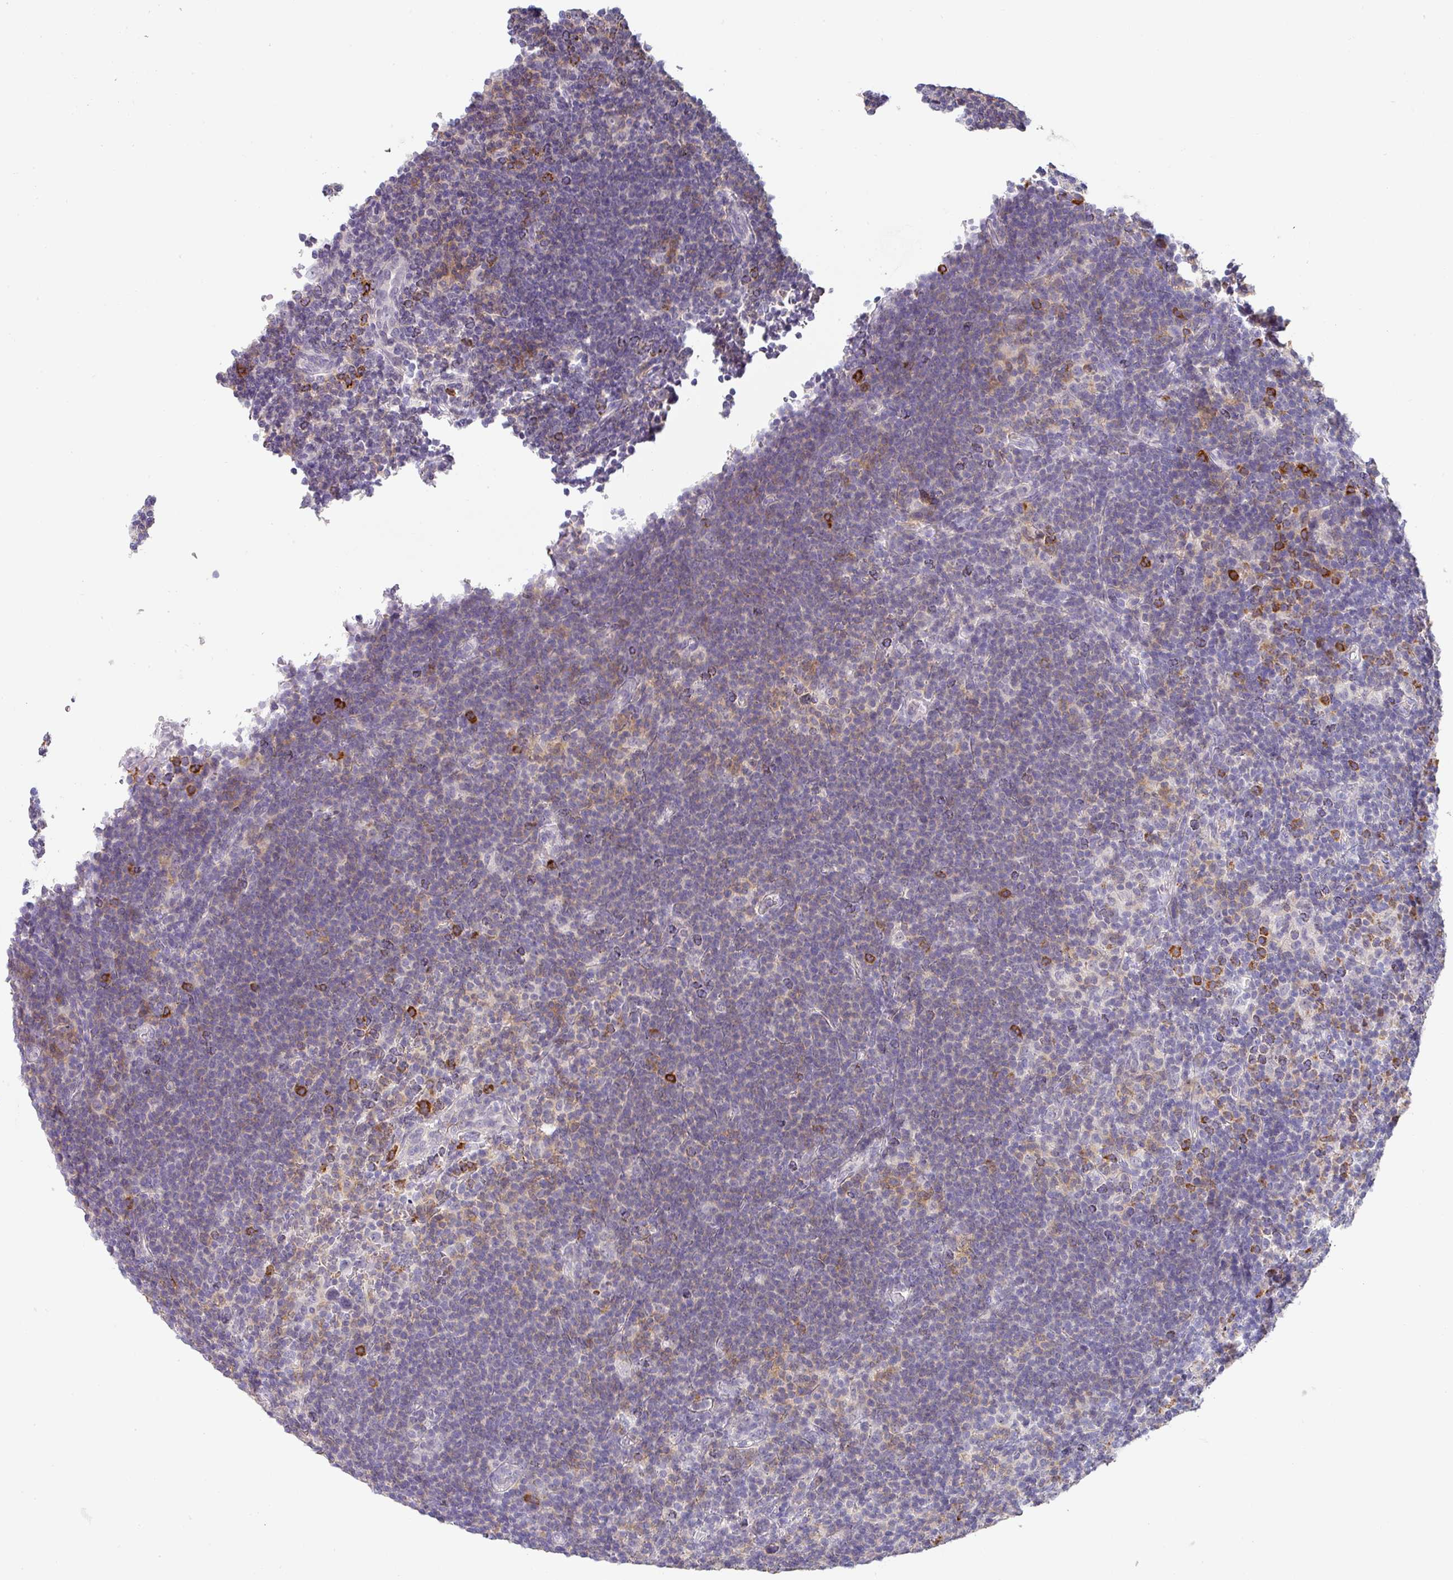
{"staining": {"intensity": "negative", "quantity": "none", "location": "none"}, "tissue": "lymphoma", "cell_type": "Tumor cells", "image_type": "cancer", "snomed": [{"axis": "morphology", "description": "Hodgkin's disease, NOS"}, {"axis": "topography", "description": "Lymph node"}], "caption": "Lymphoma stained for a protein using immunohistochemistry (IHC) shows no expression tumor cells.", "gene": "BTLA", "patient": {"sex": "female", "age": 57}}